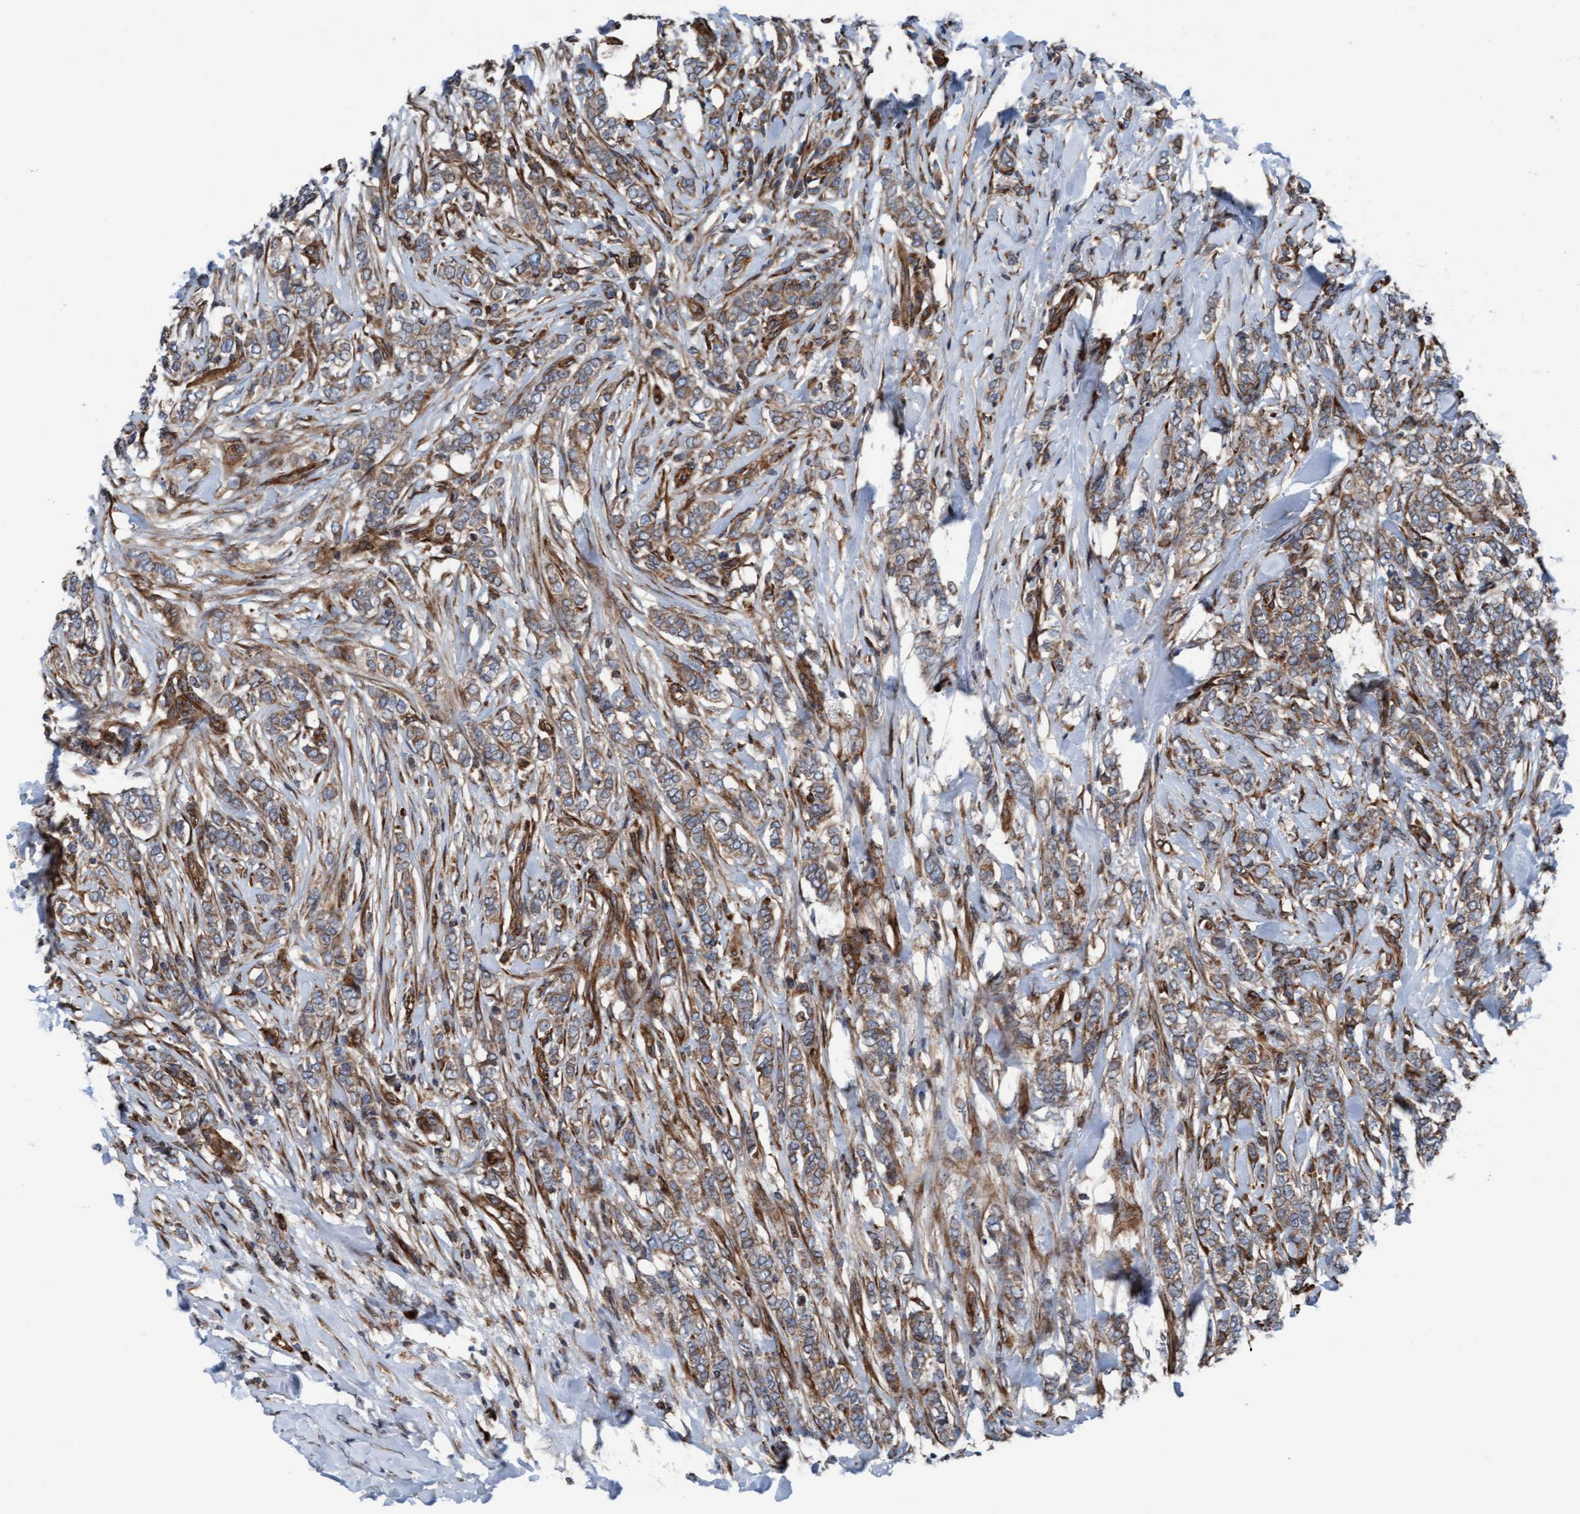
{"staining": {"intensity": "weak", "quantity": "25%-75%", "location": "cytoplasmic/membranous"}, "tissue": "breast cancer", "cell_type": "Tumor cells", "image_type": "cancer", "snomed": [{"axis": "morphology", "description": "Lobular carcinoma"}, {"axis": "topography", "description": "Skin"}, {"axis": "topography", "description": "Breast"}], "caption": "The image reveals a brown stain indicating the presence of a protein in the cytoplasmic/membranous of tumor cells in breast lobular carcinoma.", "gene": "RAP1GAP2", "patient": {"sex": "female", "age": 46}}